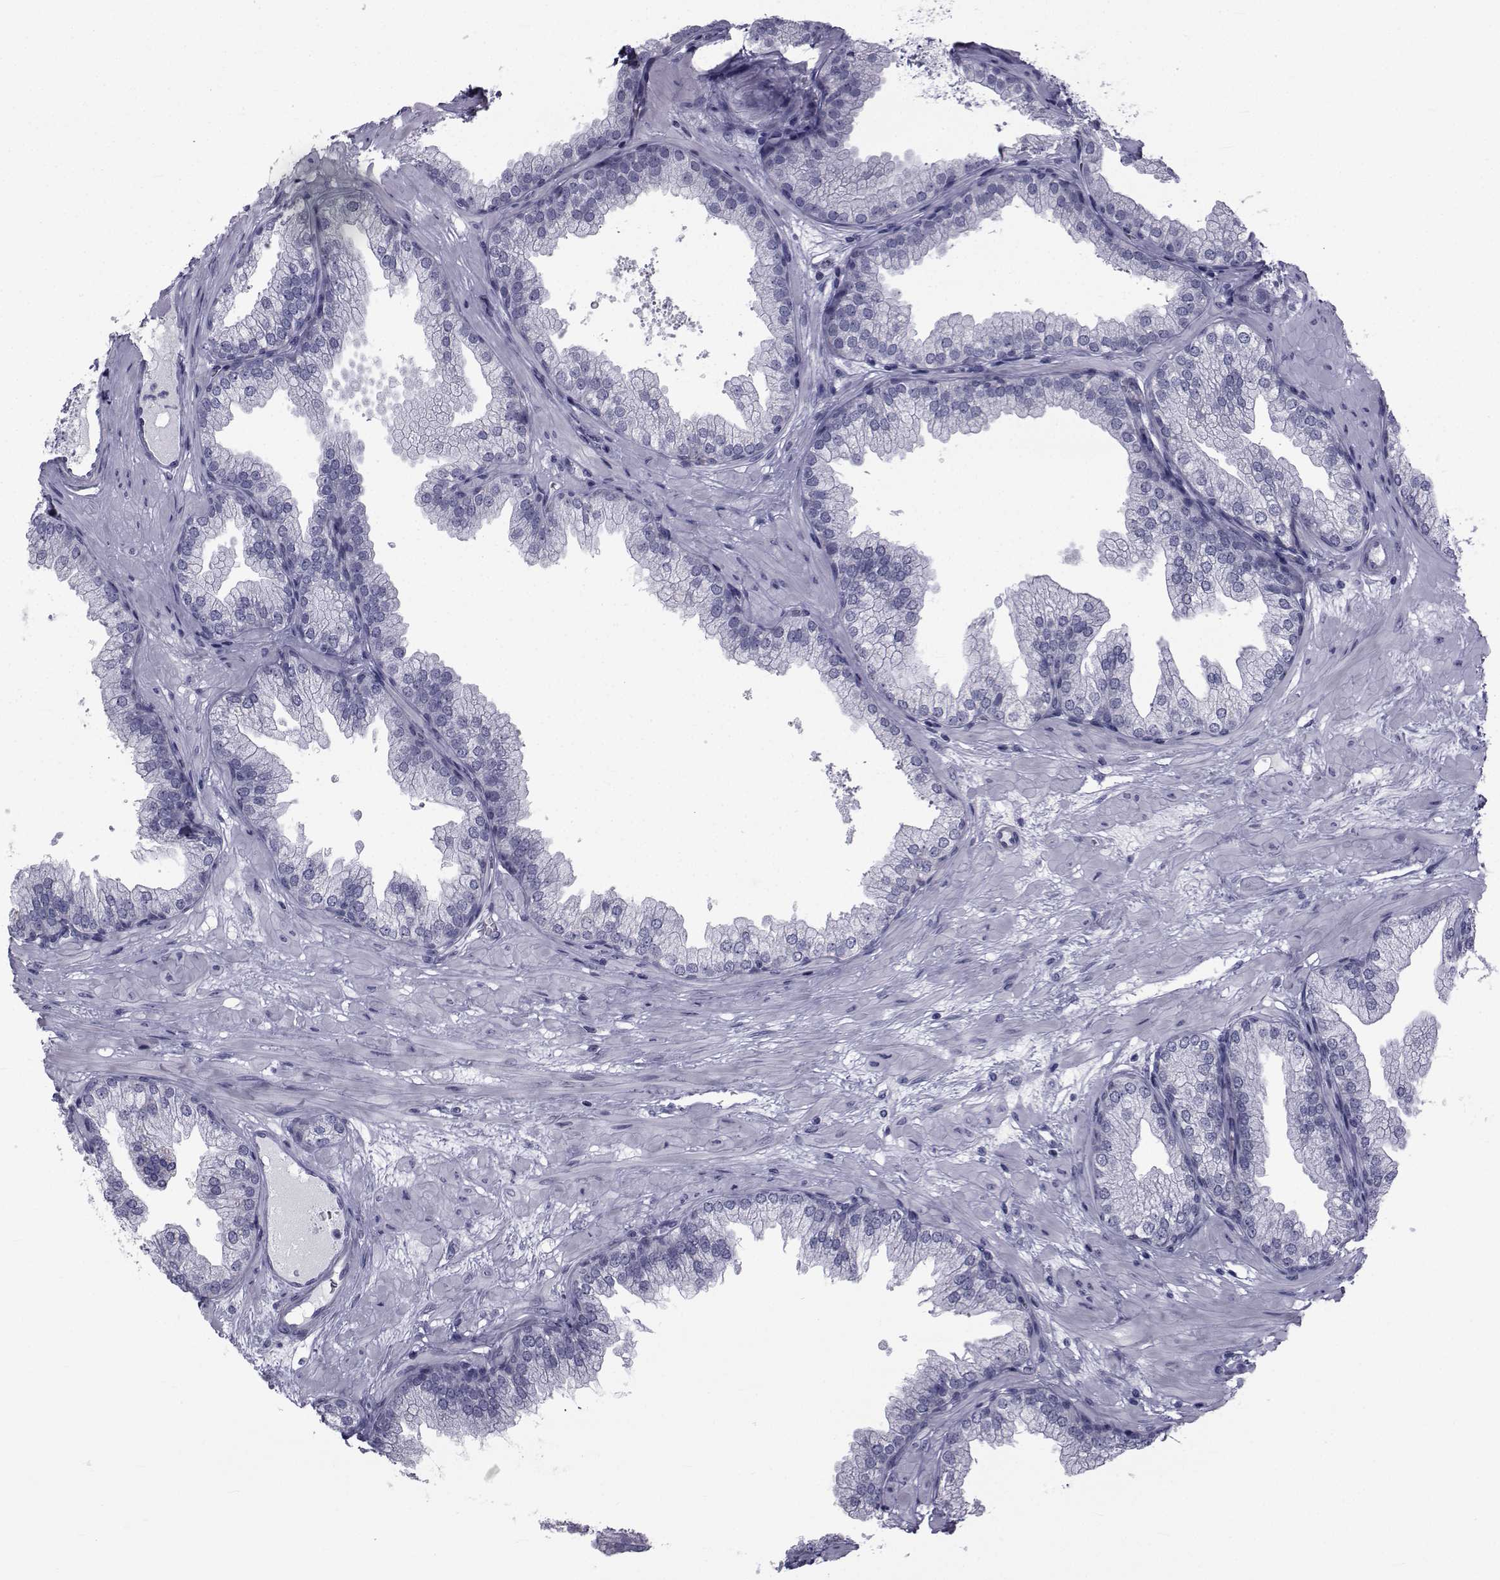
{"staining": {"intensity": "negative", "quantity": "none", "location": "none"}, "tissue": "prostate", "cell_type": "Glandular cells", "image_type": "normal", "snomed": [{"axis": "morphology", "description": "Normal tissue, NOS"}, {"axis": "topography", "description": "Prostate"}], "caption": "Immunohistochemistry histopathology image of unremarkable prostate: human prostate stained with DAB (3,3'-diaminobenzidine) exhibits no significant protein staining in glandular cells. (Immunohistochemistry, brightfield microscopy, high magnification).", "gene": "FDXR", "patient": {"sex": "male", "age": 37}}